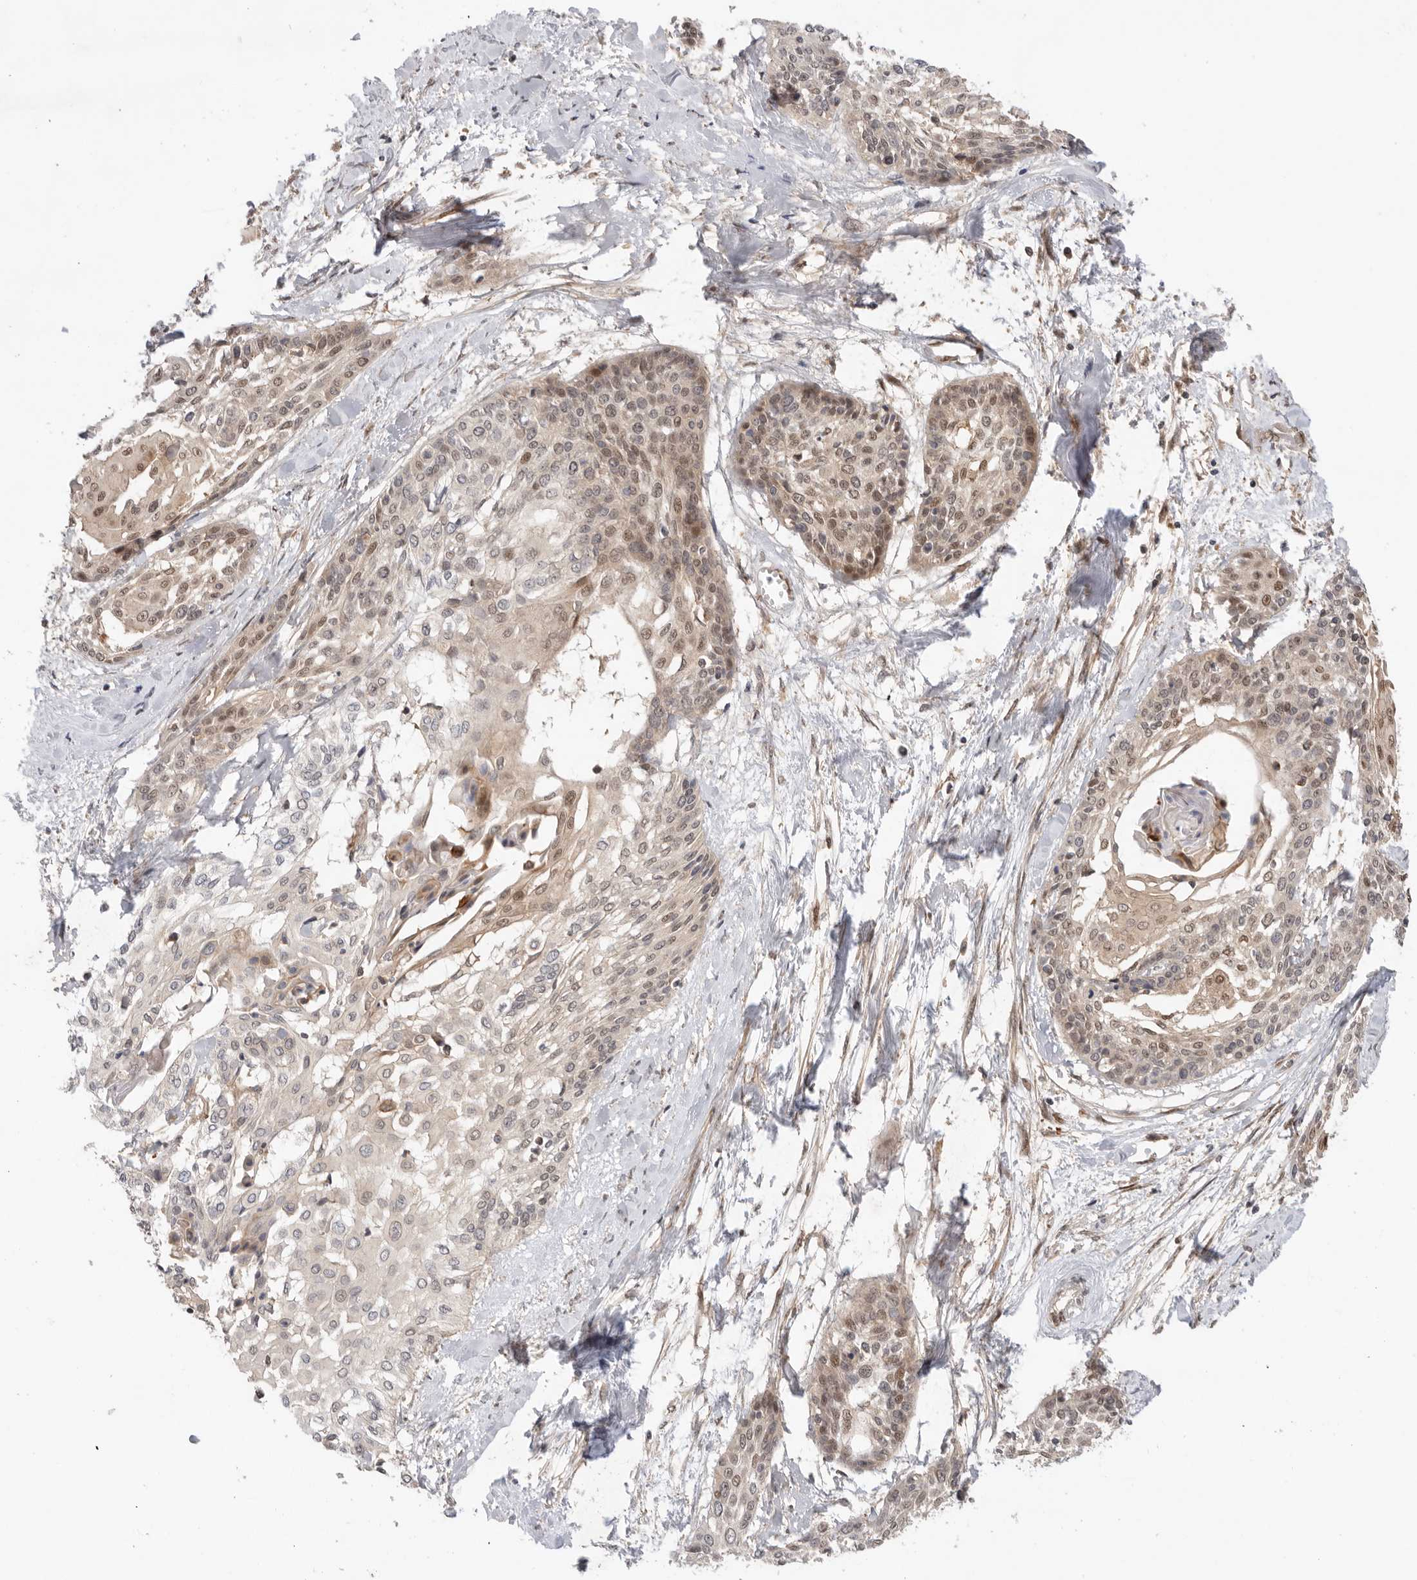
{"staining": {"intensity": "weak", "quantity": "25%-75%", "location": "nuclear"}, "tissue": "cervical cancer", "cell_type": "Tumor cells", "image_type": "cancer", "snomed": [{"axis": "morphology", "description": "Squamous cell carcinoma, NOS"}, {"axis": "topography", "description": "Cervix"}], "caption": "High-power microscopy captured an IHC image of cervical cancer (squamous cell carcinoma), revealing weak nuclear positivity in approximately 25%-75% of tumor cells. The protein of interest is shown in brown color, while the nuclei are stained blue.", "gene": "DCAF8", "patient": {"sex": "female", "age": 57}}